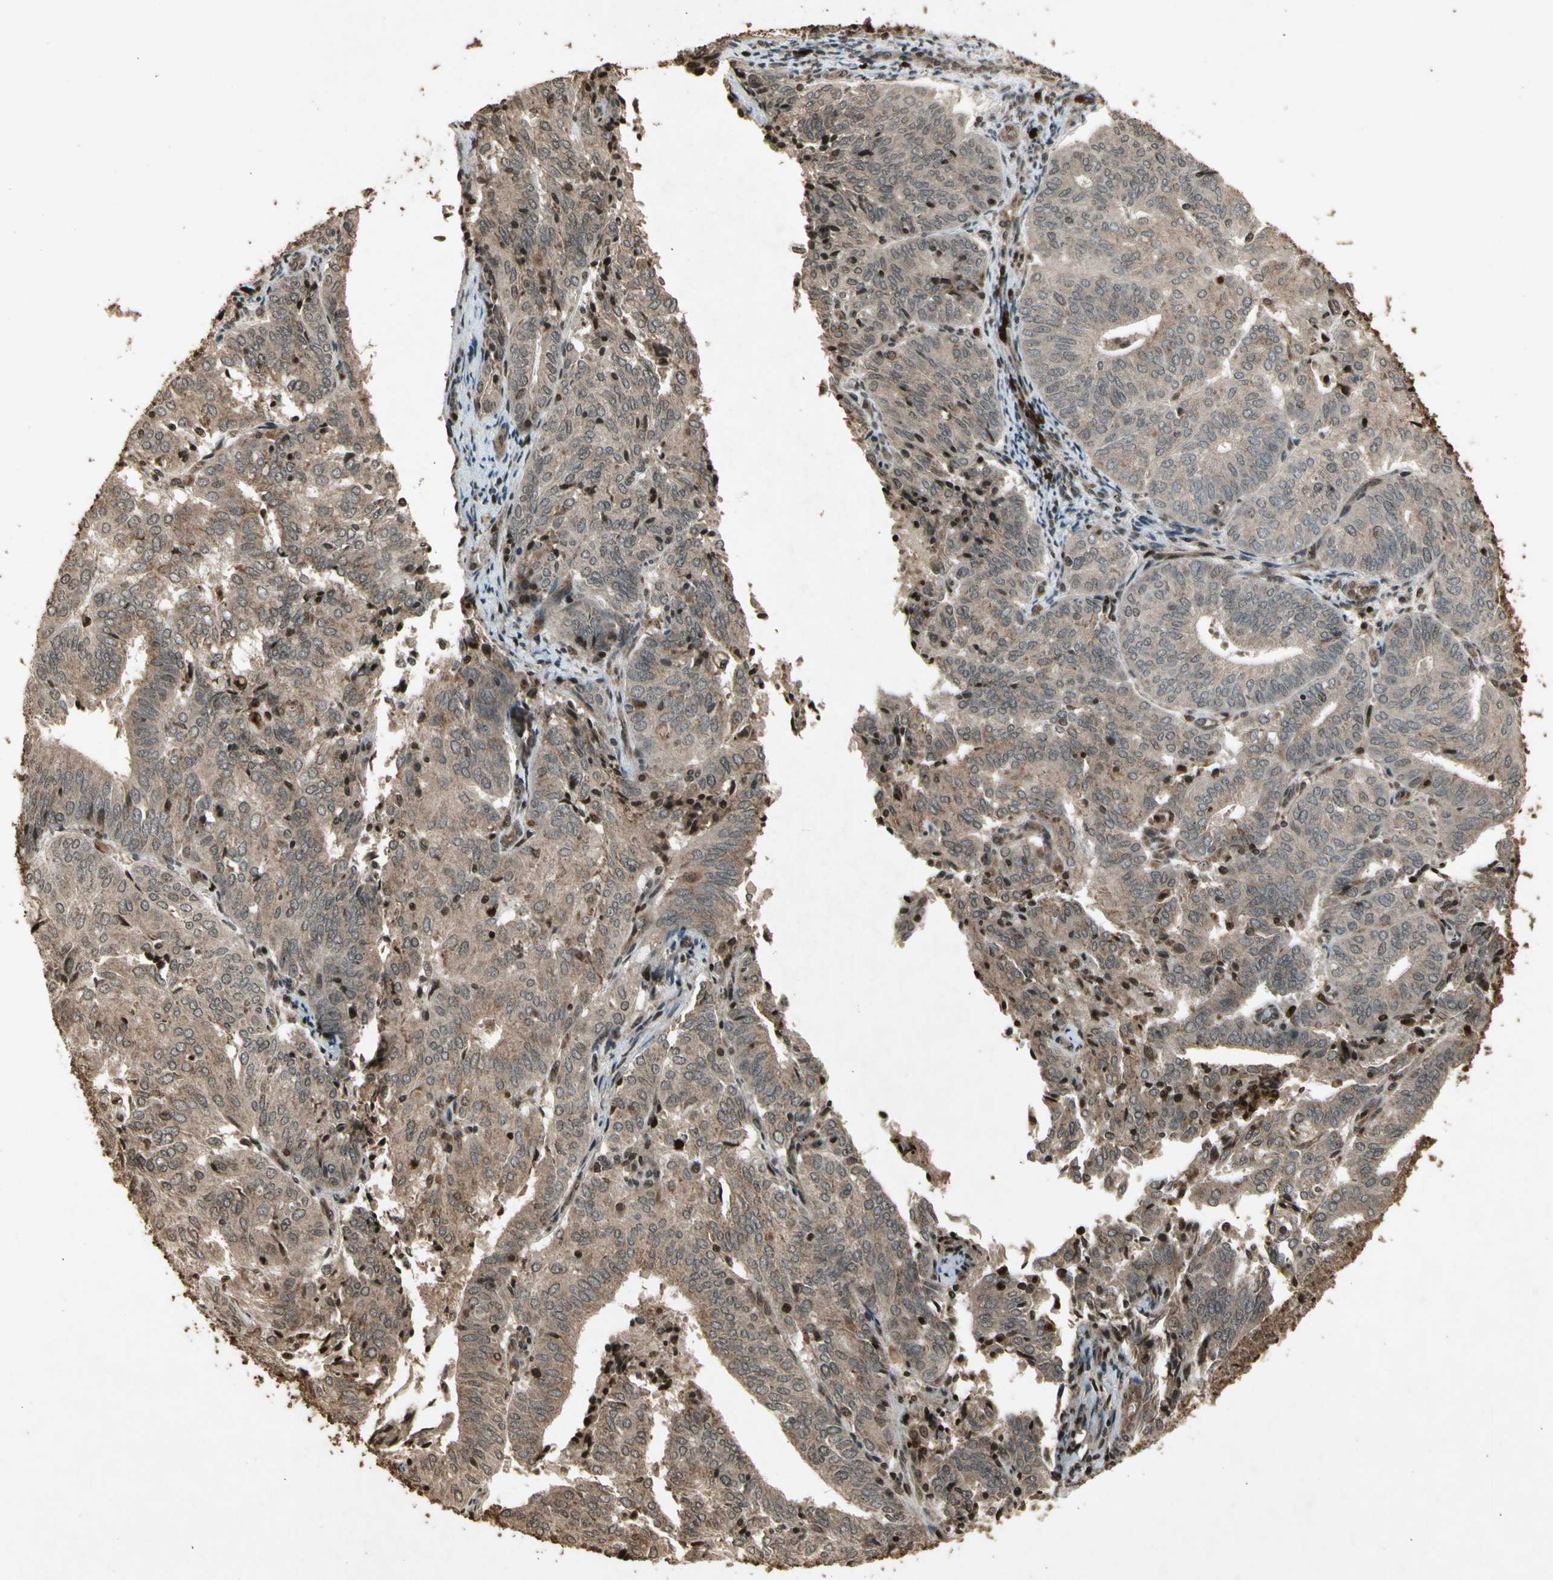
{"staining": {"intensity": "moderate", "quantity": ">75%", "location": "cytoplasmic/membranous"}, "tissue": "endometrial cancer", "cell_type": "Tumor cells", "image_type": "cancer", "snomed": [{"axis": "morphology", "description": "Adenocarcinoma, NOS"}, {"axis": "topography", "description": "Uterus"}], "caption": "Endometrial cancer (adenocarcinoma) stained with a protein marker exhibits moderate staining in tumor cells.", "gene": "GLRX", "patient": {"sex": "female", "age": 60}}